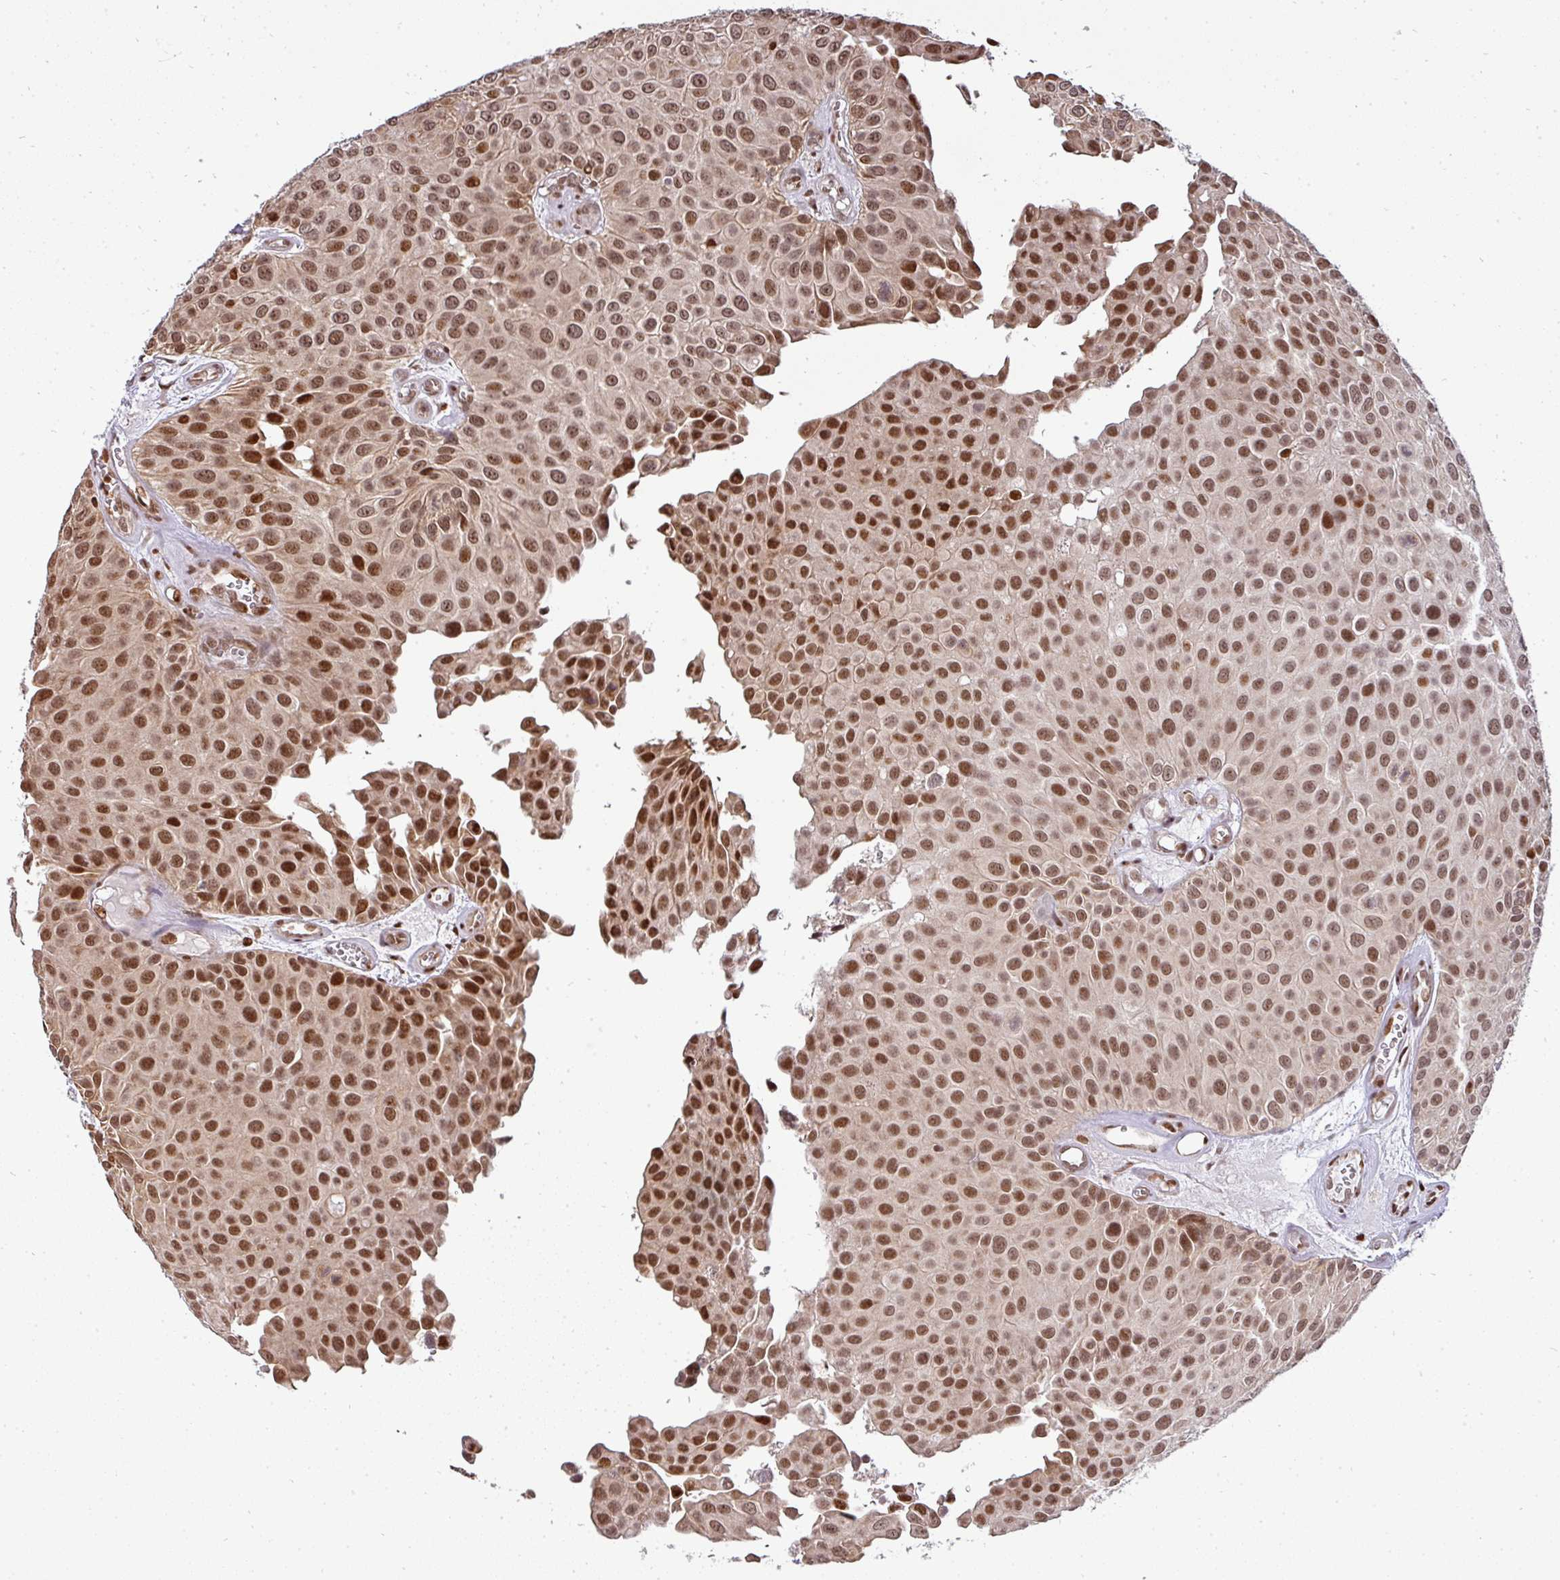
{"staining": {"intensity": "strong", "quantity": ">75%", "location": "nuclear"}, "tissue": "urothelial cancer", "cell_type": "Tumor cells", "image_type": "cancer", "snomed": [{"axis": "morphology", "description": "Urothelial carcinoma, Low grade"}, {"axis": "topography", "description": "Urinary bladder"}], "caption": "Low-grade urothelial carcinoma tissue reveals strong nuclear expression in approximately >75% of tumor cells, visualized by immunohistochemistry.", "gene": "PATZ1", "patient": {"sex": "male", "age": 88}}